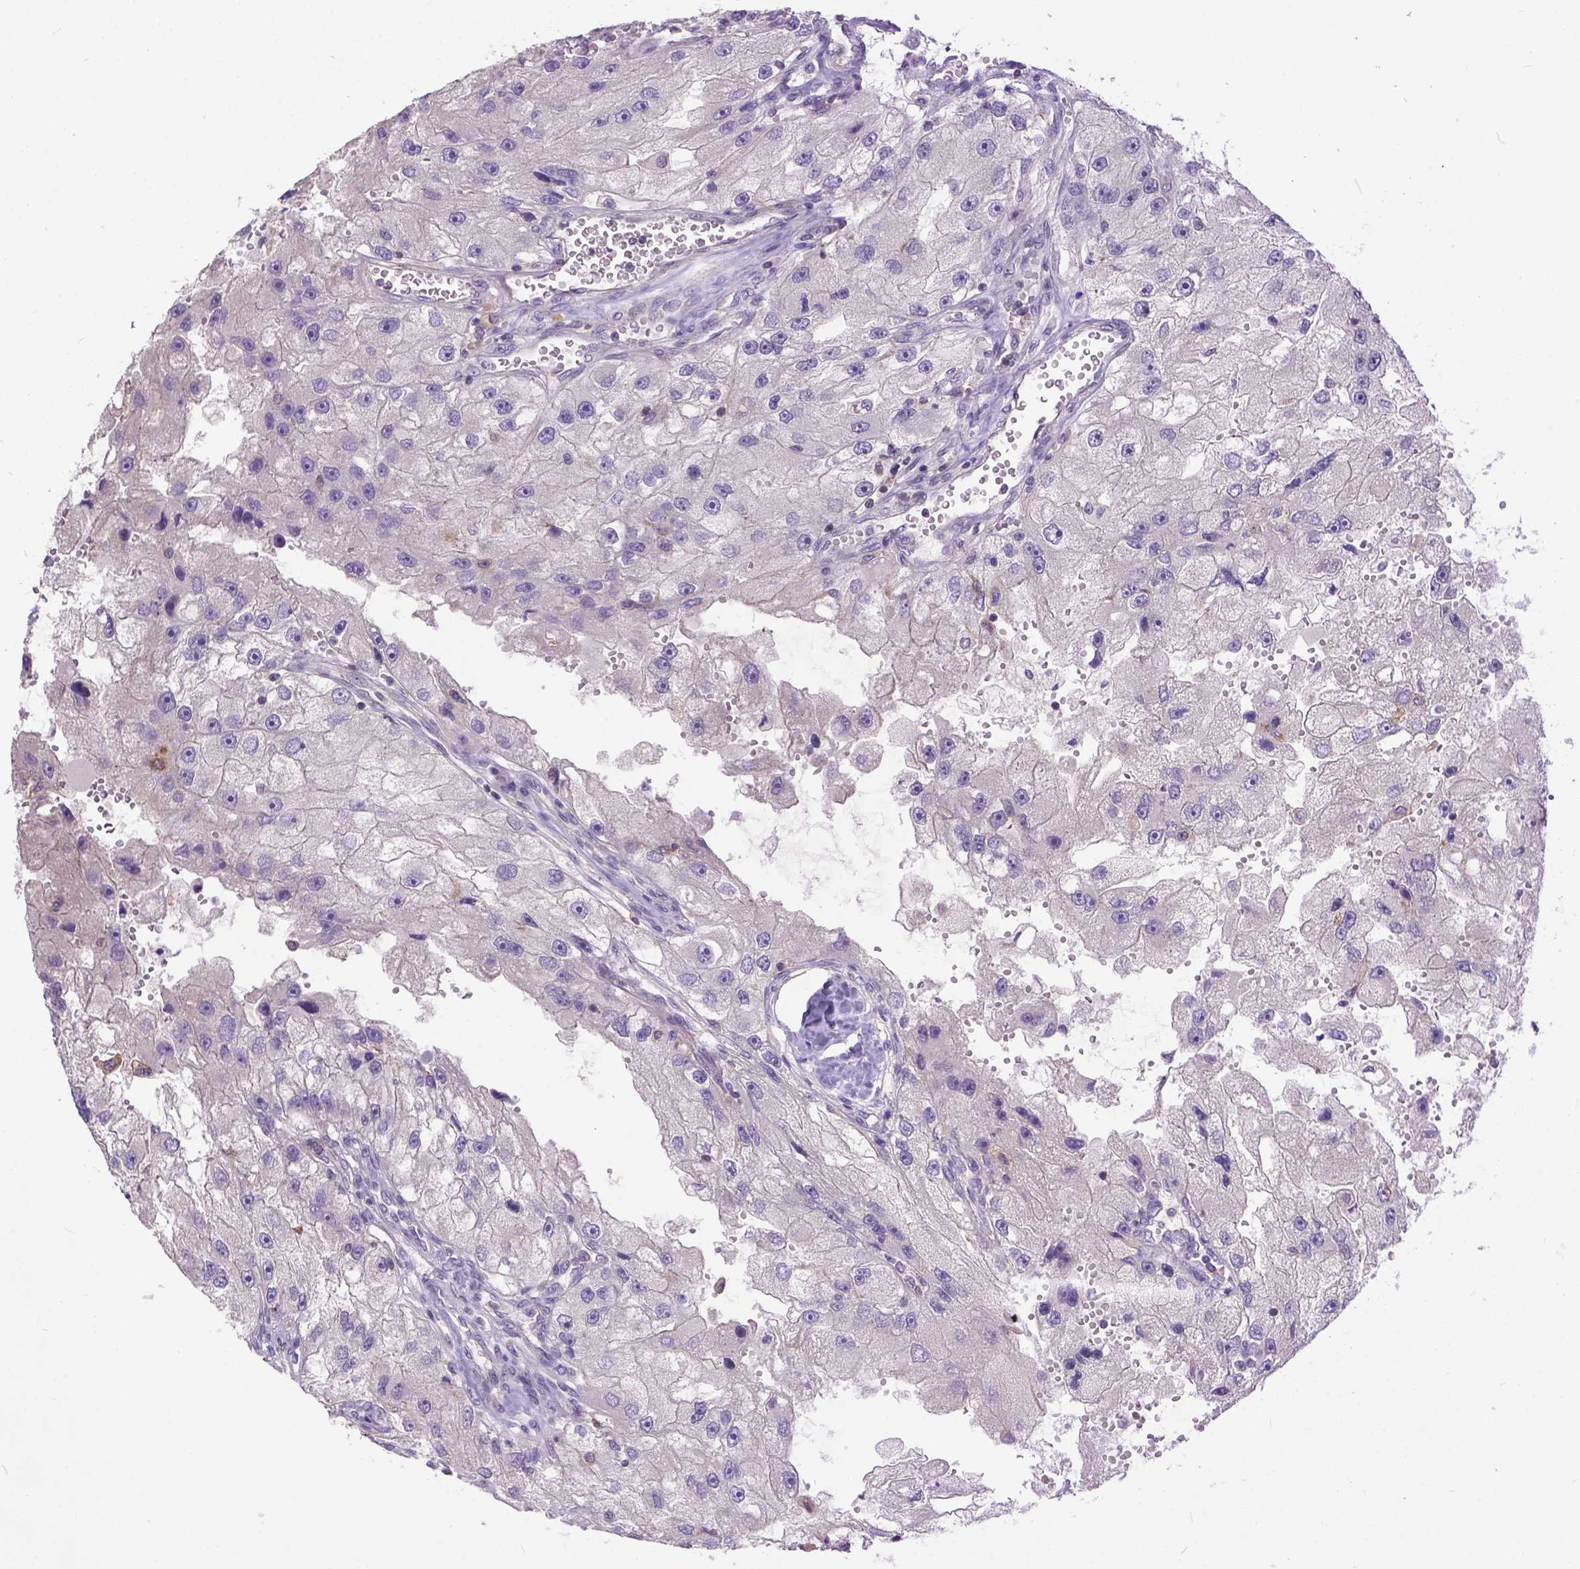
{"staining": {"intensity": "negative", "quantity": "none", "location": "none"}, "tissue": "renal cancer", "cell_type": "Tumor cells", "image_type": "cancer", "snomed": [{"axis": "morphology", "description": "Adenocarcinoma, NOS"}, {"axis": "topography", "description": "Kidney"}], "caption": "Immunohistochemistry (IHC) of renal cancer (adenocarcinoma) demonstrates no staining in tumor cells.", "gene": "BANF2", "patient": {"sex": "male", "age": 63}}